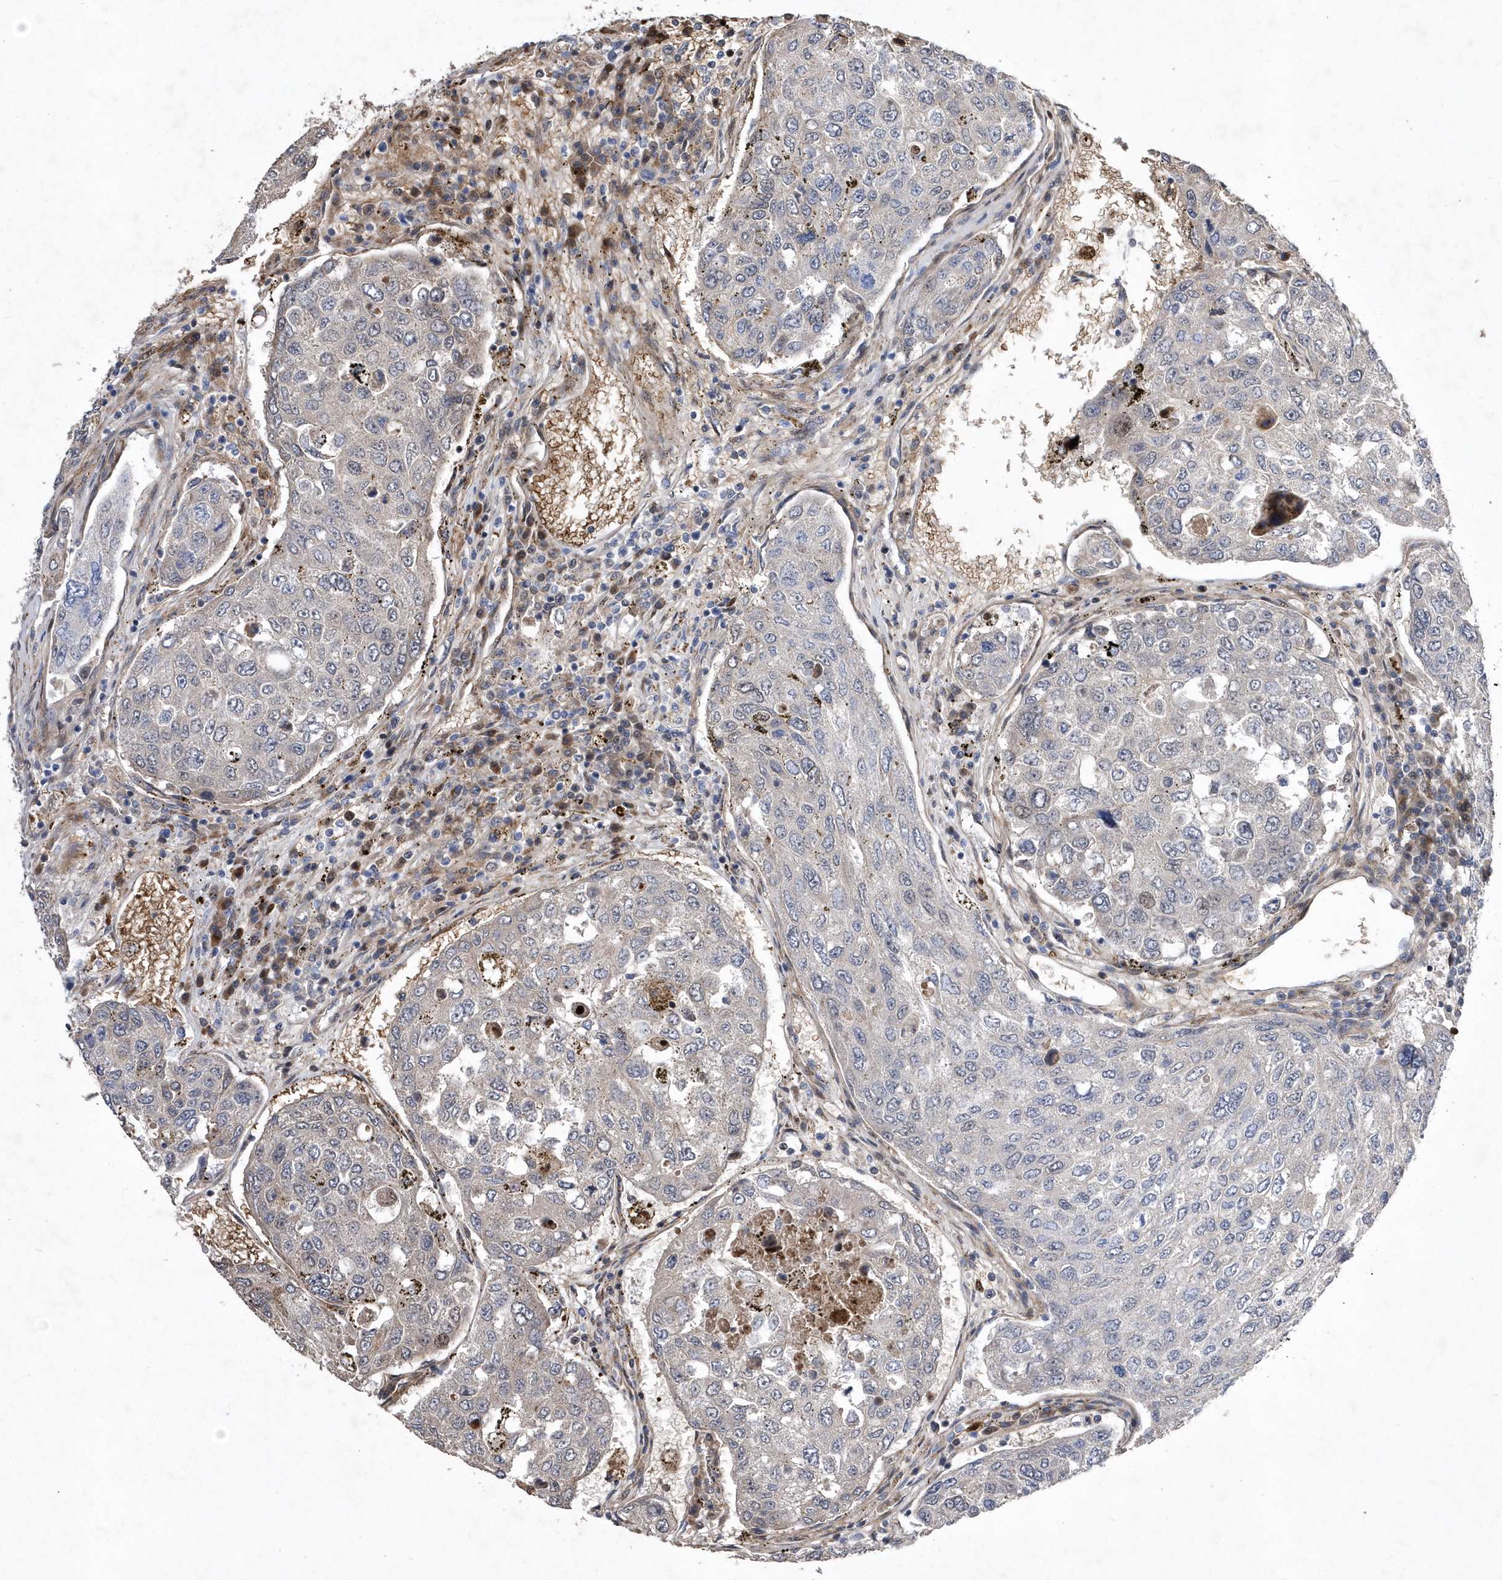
{"staining": {"intensity": "negative", "quantity": "none", "location": "none"}, "tissue": "urothelial cancer", "cell_type": "Tumor cells", "image_type": "cancer", "snomed": [{"axis": "morphology", "description": "Urothelial carcinoma, High grade"}, {"axis": "topography", "description": "Lymph node"}, {"axis": "topography", "description": "Urinary bladder"}], "caption": "Histopathology image shows no significant protein positivity in tumor cells of high-grade urothelial carcinoma.", "gene": "ZNF875", "patient": {"sex": "male", "age": 51}}